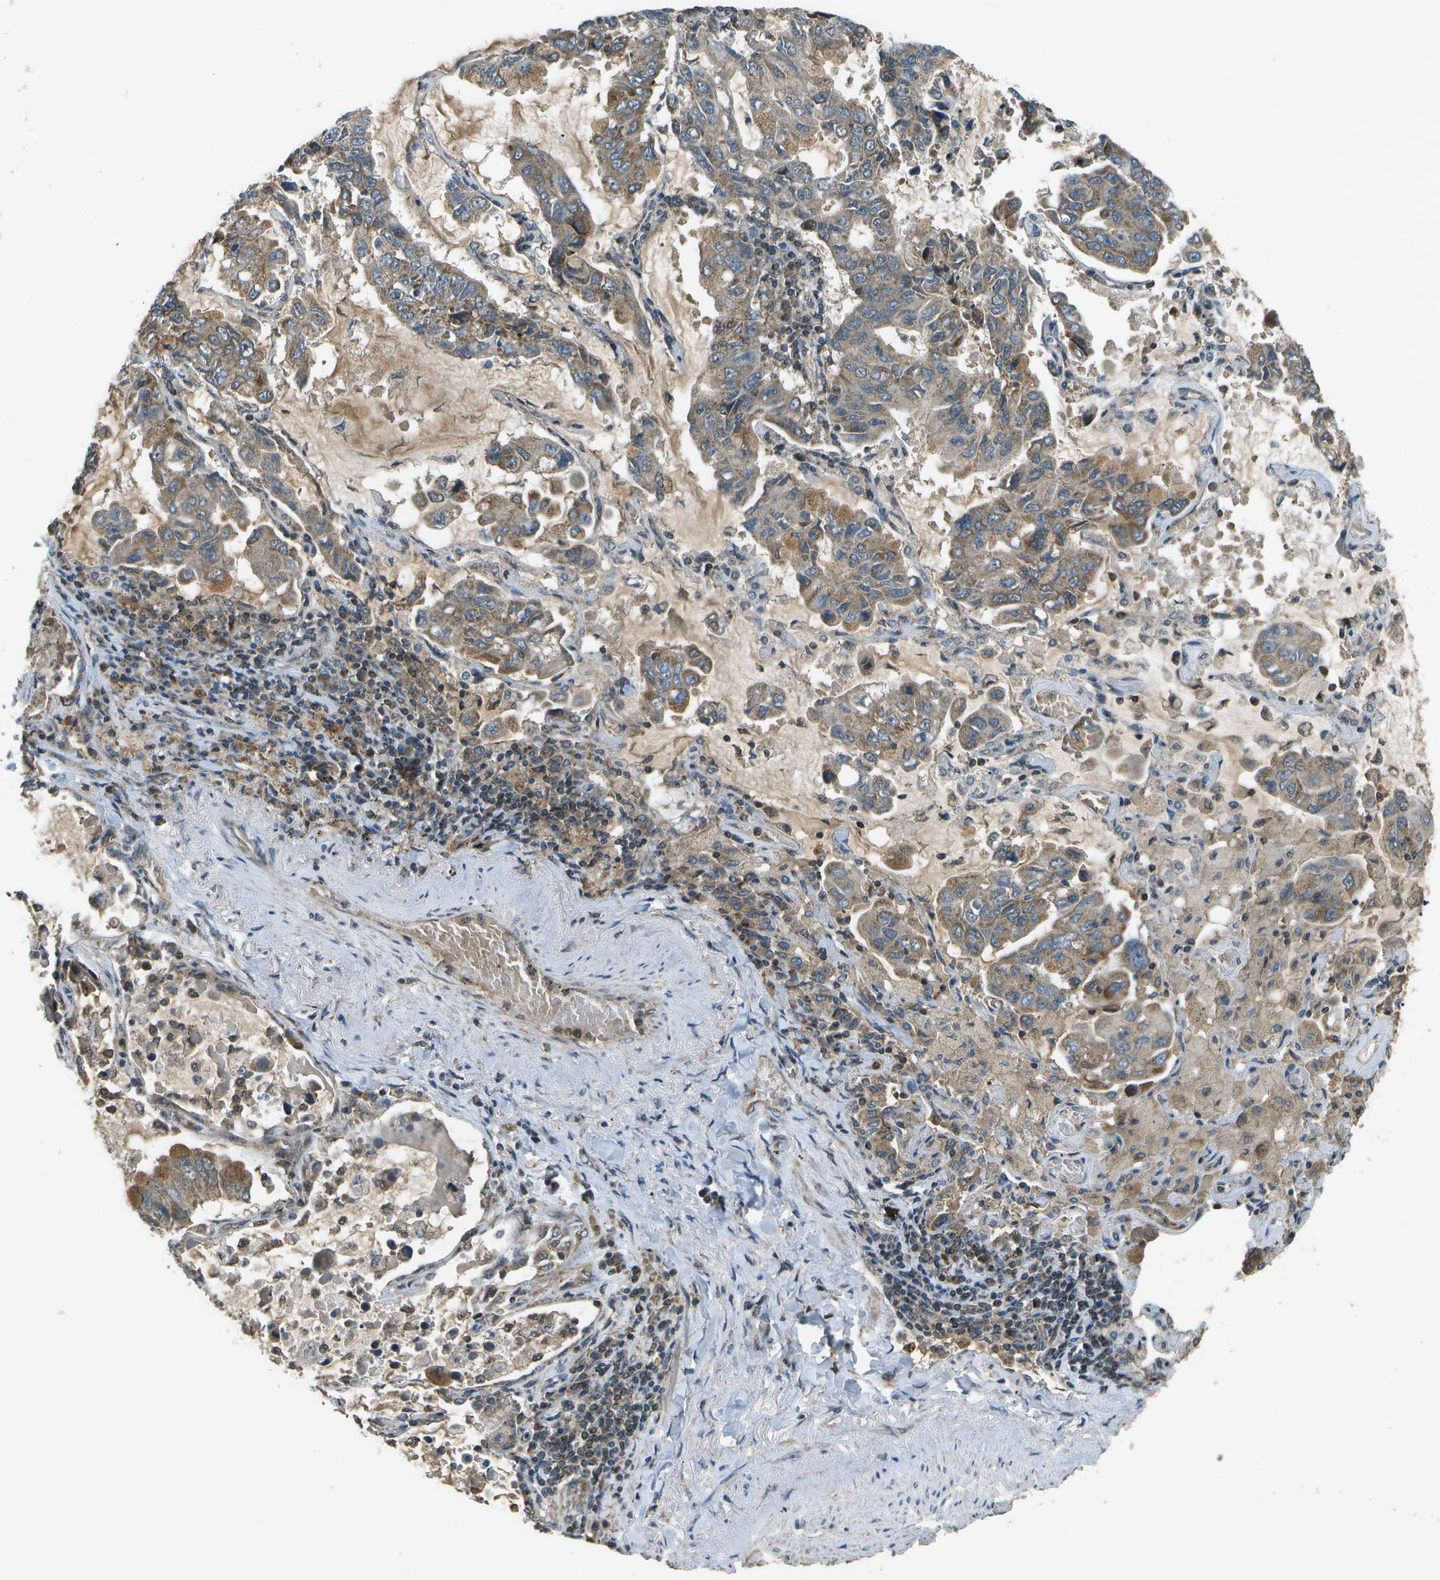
{"staining": {"intensity": "moderate", "quantity": ">75%", "location": "cytoplasmic/membranous"}, "tissue": "lung cancer", "cell_type": "Tumor cells", "image_type": "cancer", "snomed": [{"axis": "morphology", "description": "Adenocarcinoma, NOS"}, {"axis": "topography", "description": "Lung"}], "caption": "IHC image of neoplastic tissue: human lung cancer stained using IHC exhibits medium levels of moderate protein expression localized specifically in the cytoplasmic/membranous of tumor cells, appearing as a cytoplasmic/membranous brown color.", "gene": "PLPBP", "patient": {"sex": "male", "age": 64}}